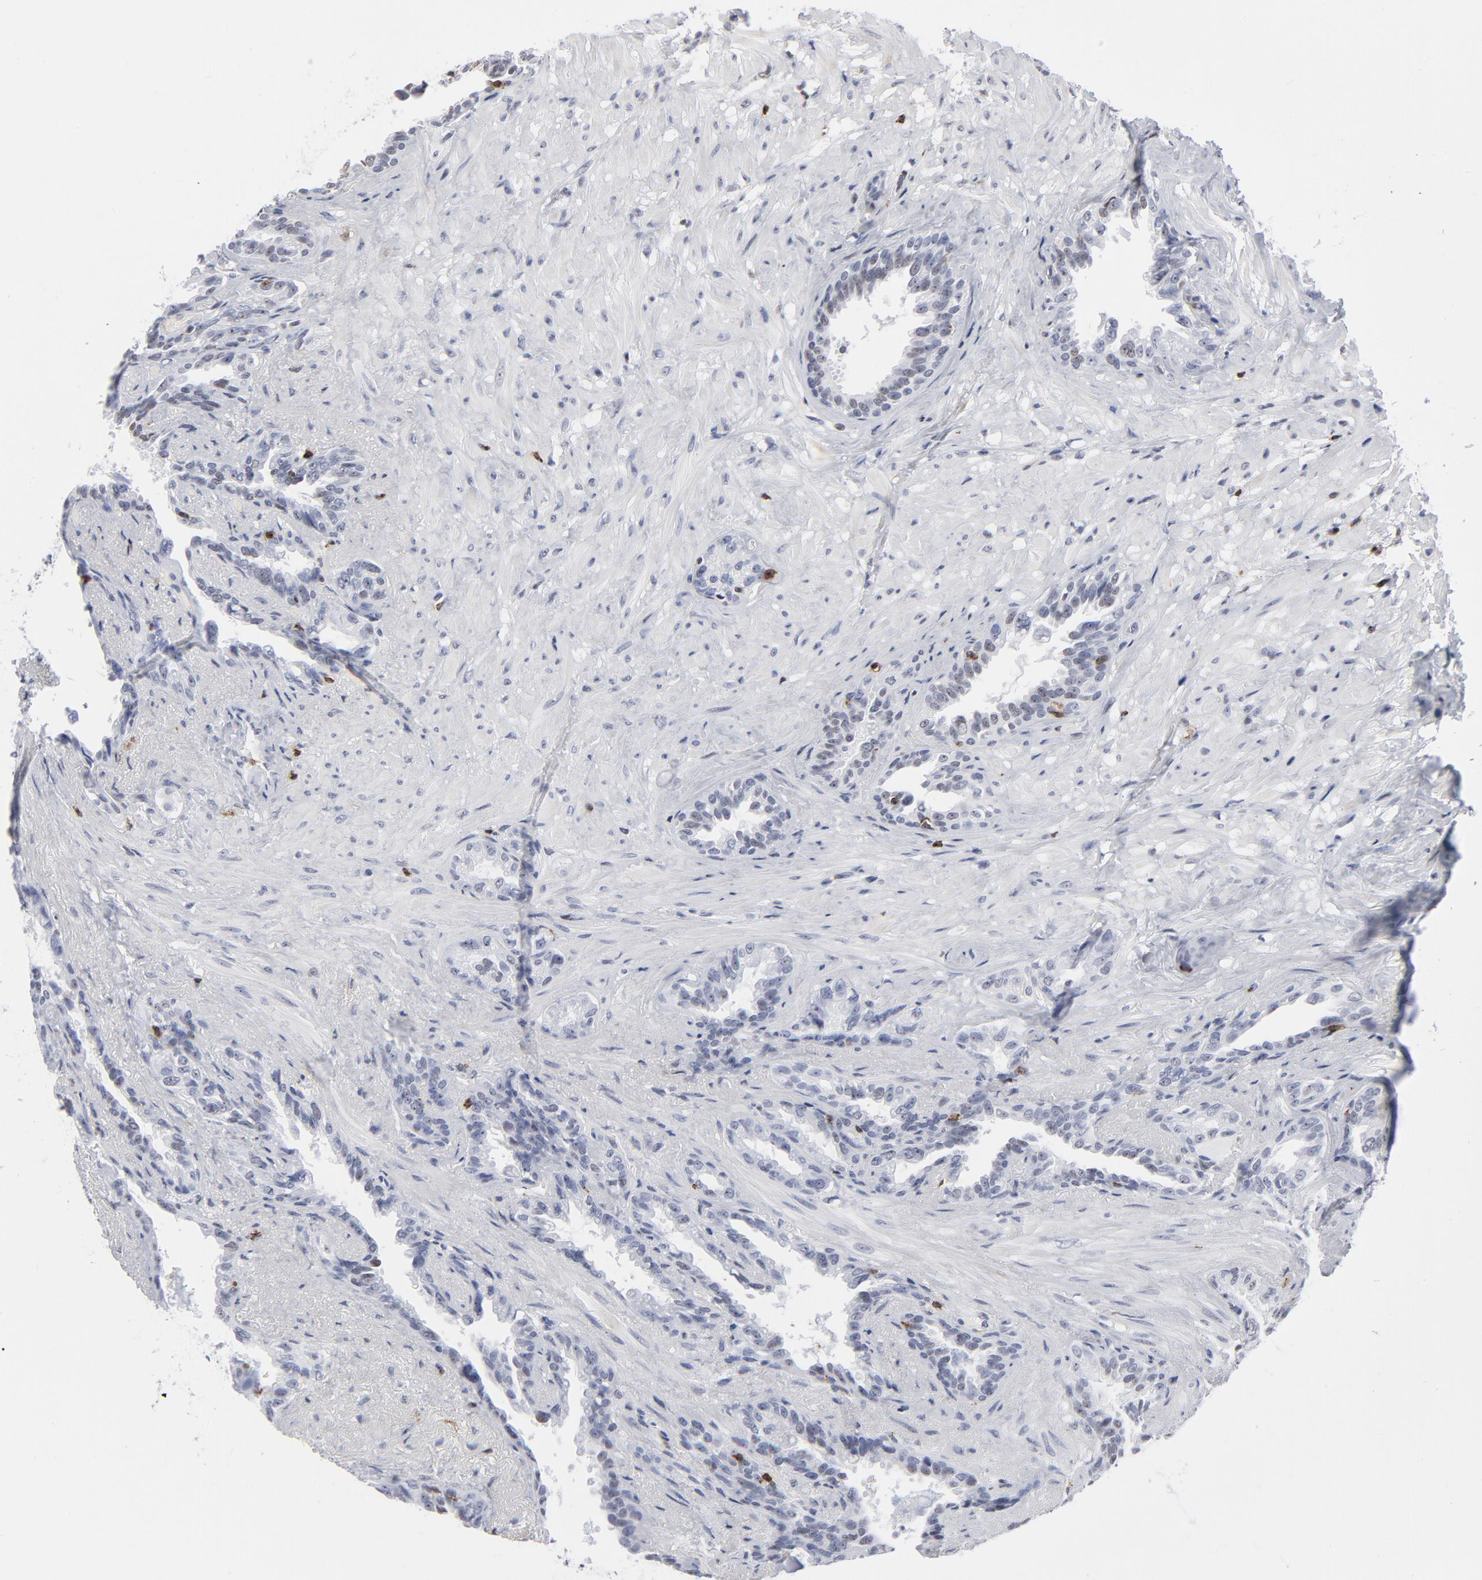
{"staining": {"intensity": "weak", "quantity": "<25%", "location": "nuclear"}, "tissue": "seminal vesicle", "cell_type": "Glandular cells", "image_type": "normal", "snomed": [{"axis": "morphology", "description": "Normal tissue, NOS"}, {"axis": "topography", "description": "Seminal veicle"}], "caption": "Seminal vesicle stained for a protein using immunohistochemistry exhibits no expression glandular cells.", "gene": "CD2", "patient": {"sex": "male", "age": 61}}